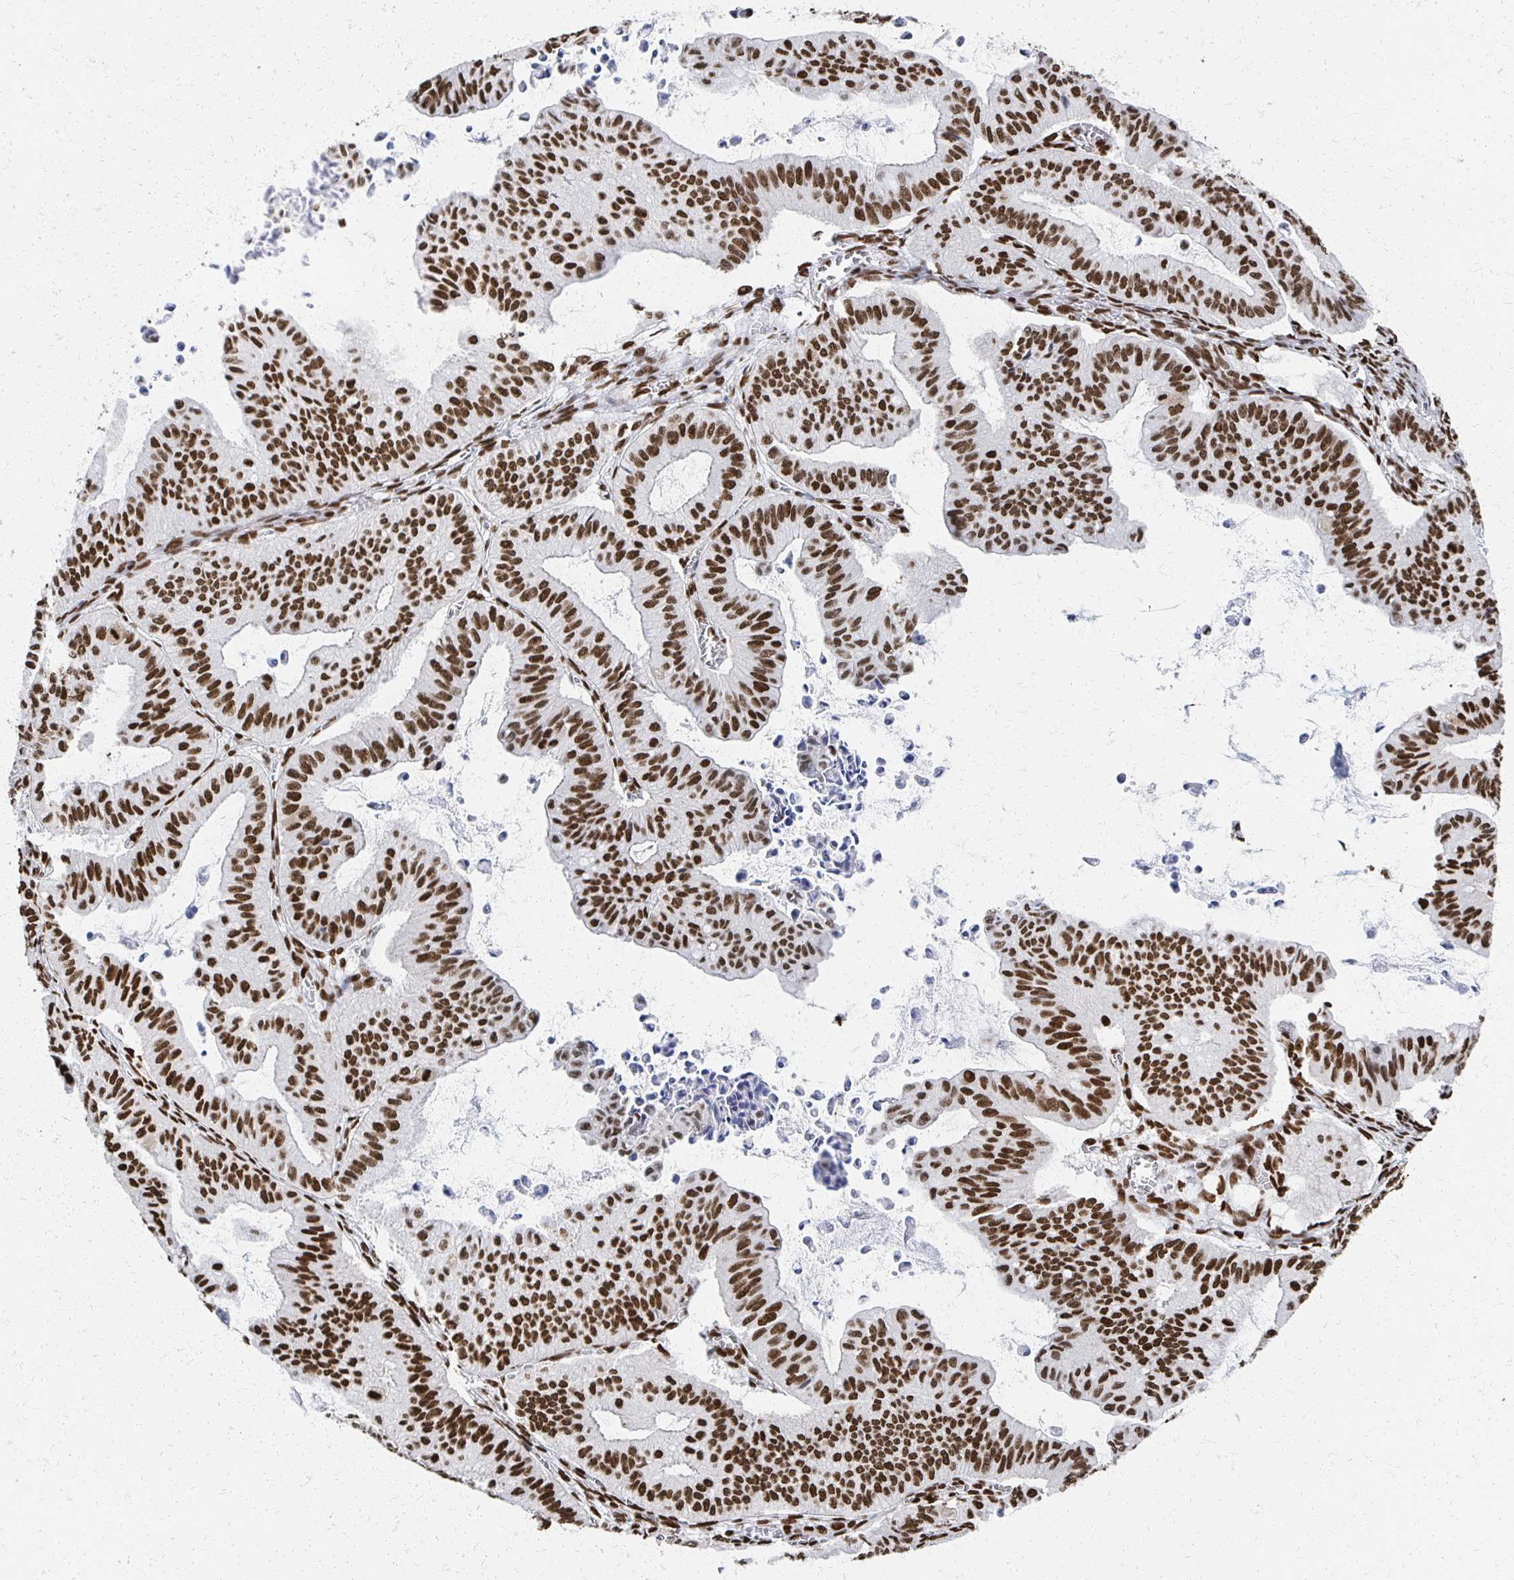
{"staining": {"intensity": "strong", "quantity": ">75%", "location": "nuclear"}, "tissue": "ovarian cancer", "cell_type": "Tumor cells", "image_type": "cancer", "snomed": [{"axis": "morphology", "description": "Cystadenocarcinoma, mucinous, NOS"}, {"axis": "topography", "description": "Ovary"}], "caption": "There is high levels of strong nuclear staining in tumor cells of mucinous cystadenocarcinoma (ovarian), as demonstrated by immunohistochemical staining (brown color).", "gene": "RBBP7", "patient": {"sex": "female", "age": 72}}